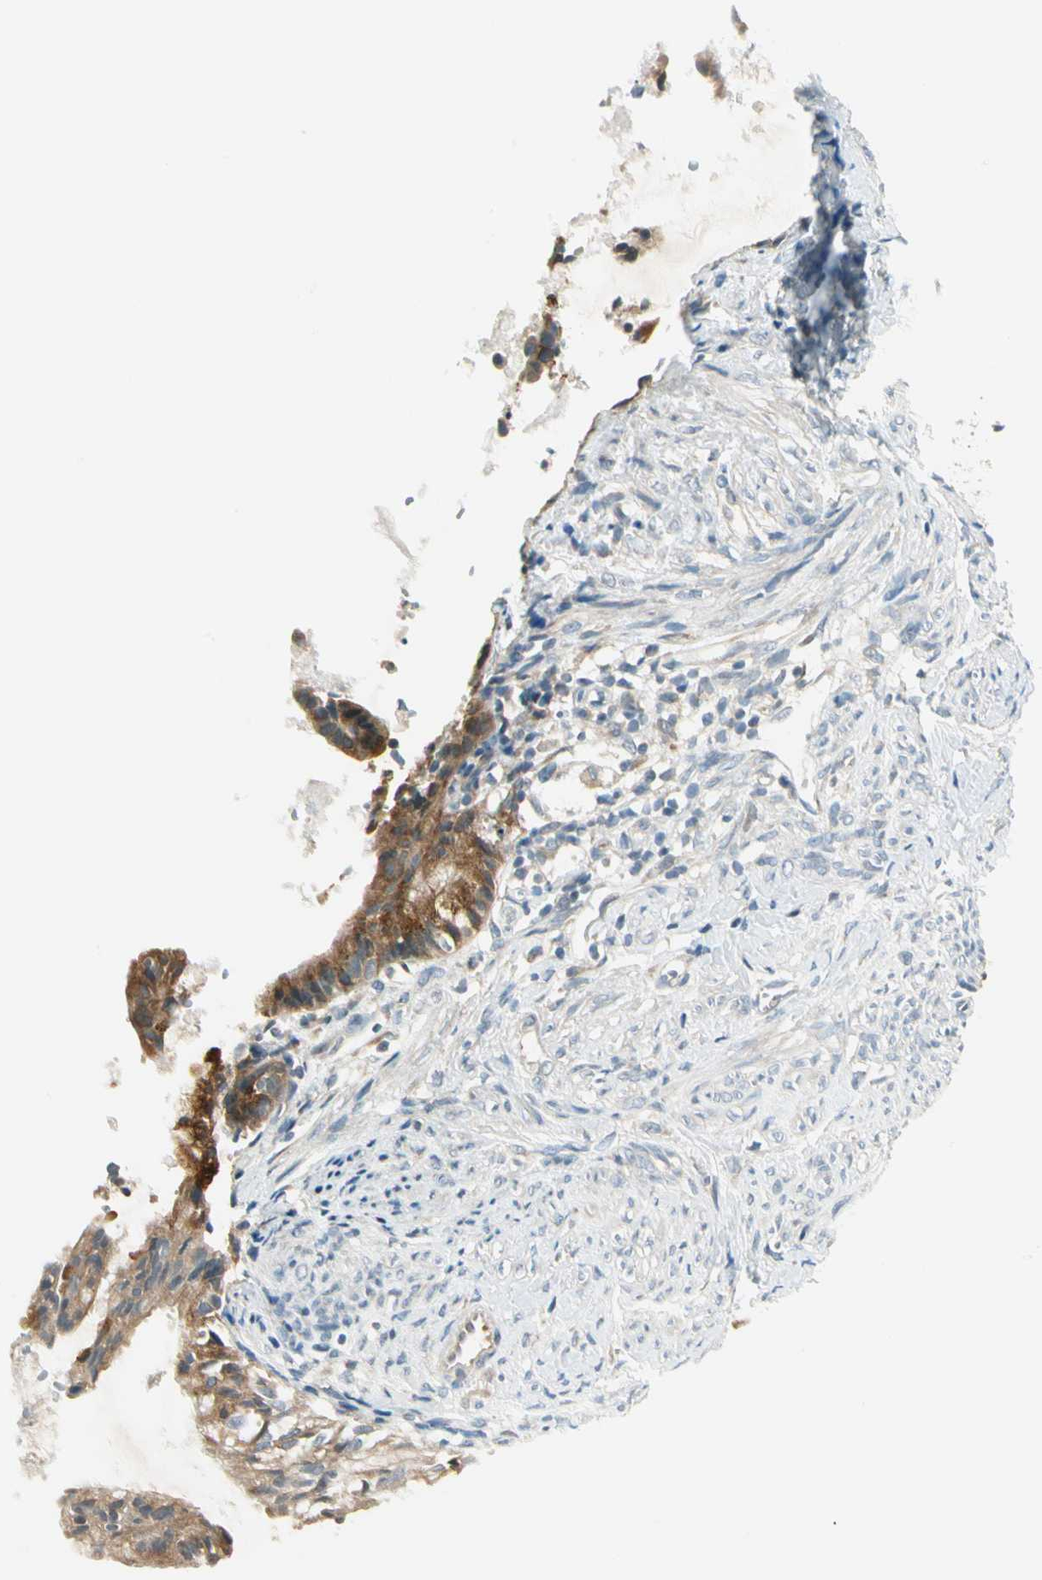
{"staining": {"intensity": "moderate", "quantity": ">75%", "location": "cytoplasmic/membranous"}, "tissue": "cervical cancer", "cell_type": "Tumor cells", "image_type": "cancer", "snomed": [{"axis": "morphology", "description": "Normal tissue, NOS"}, {"axis": "morphology", "description": "Adenocarcinoma, NOS"}, {"axis": "topography", "description": "Cervix"}, {"axis": "topography", "description": "Endometrium"}], "caption": "Human adenocarcinoma (cervical) stained for a protein (brown) reveals moderate cytoplasmic/membranous positive staining in approximately >75% of tumor cells.", "gene": "BNIP1", "patient": {"sex": "female", "age": 86}}